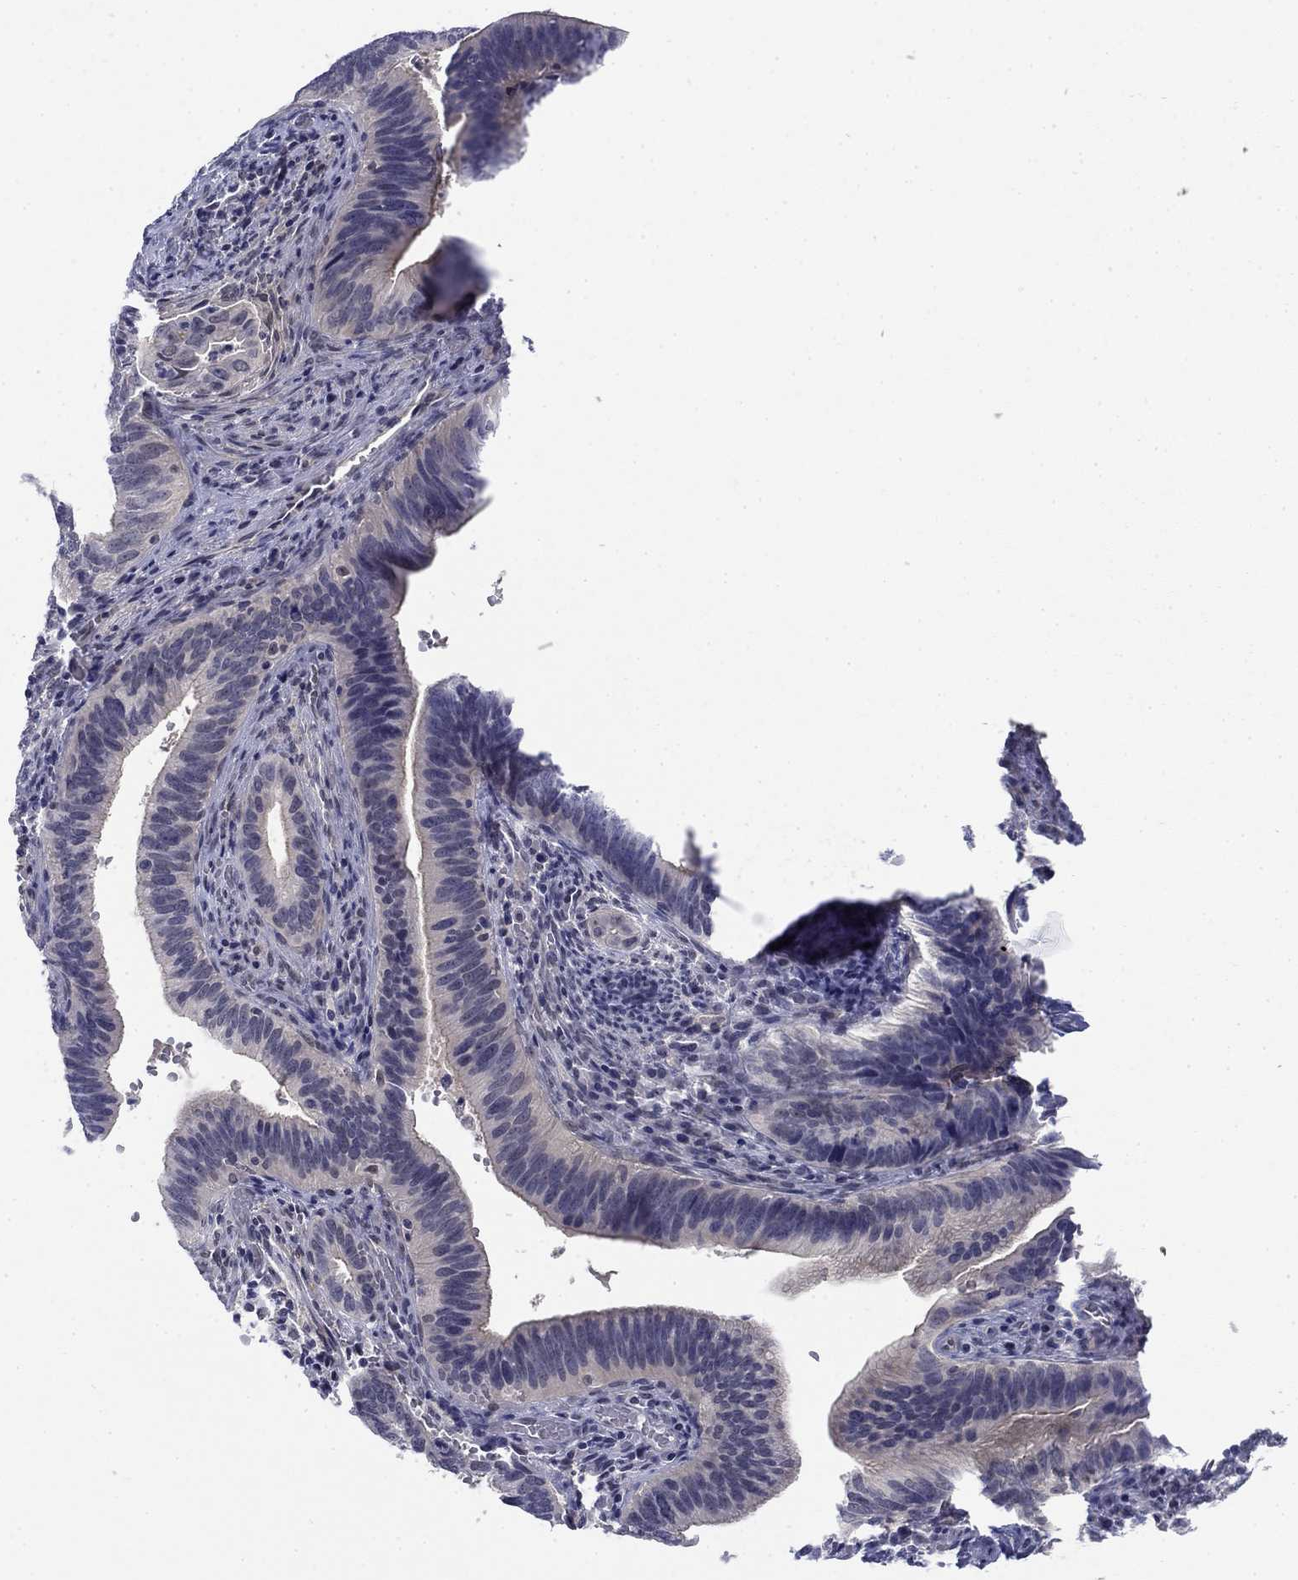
{"staining": {"intensity": "negative", "quantity": "none", "location": "none"}, "tissue": "cervical cancer", "cell_type": "Tumor cells", "image_type": "cancer", "snomed": [{"axis": "morphology", "description": "Adenocarcinoma, NOS"}, {"axis": "topography", "description": "Cervix"}], "caption": "Tumor cells show no significant protein positivity in cervical cancer (adenocarcinoma).", "gene": "TIGD4", "patient": {"sex": "female", "age": 42}}